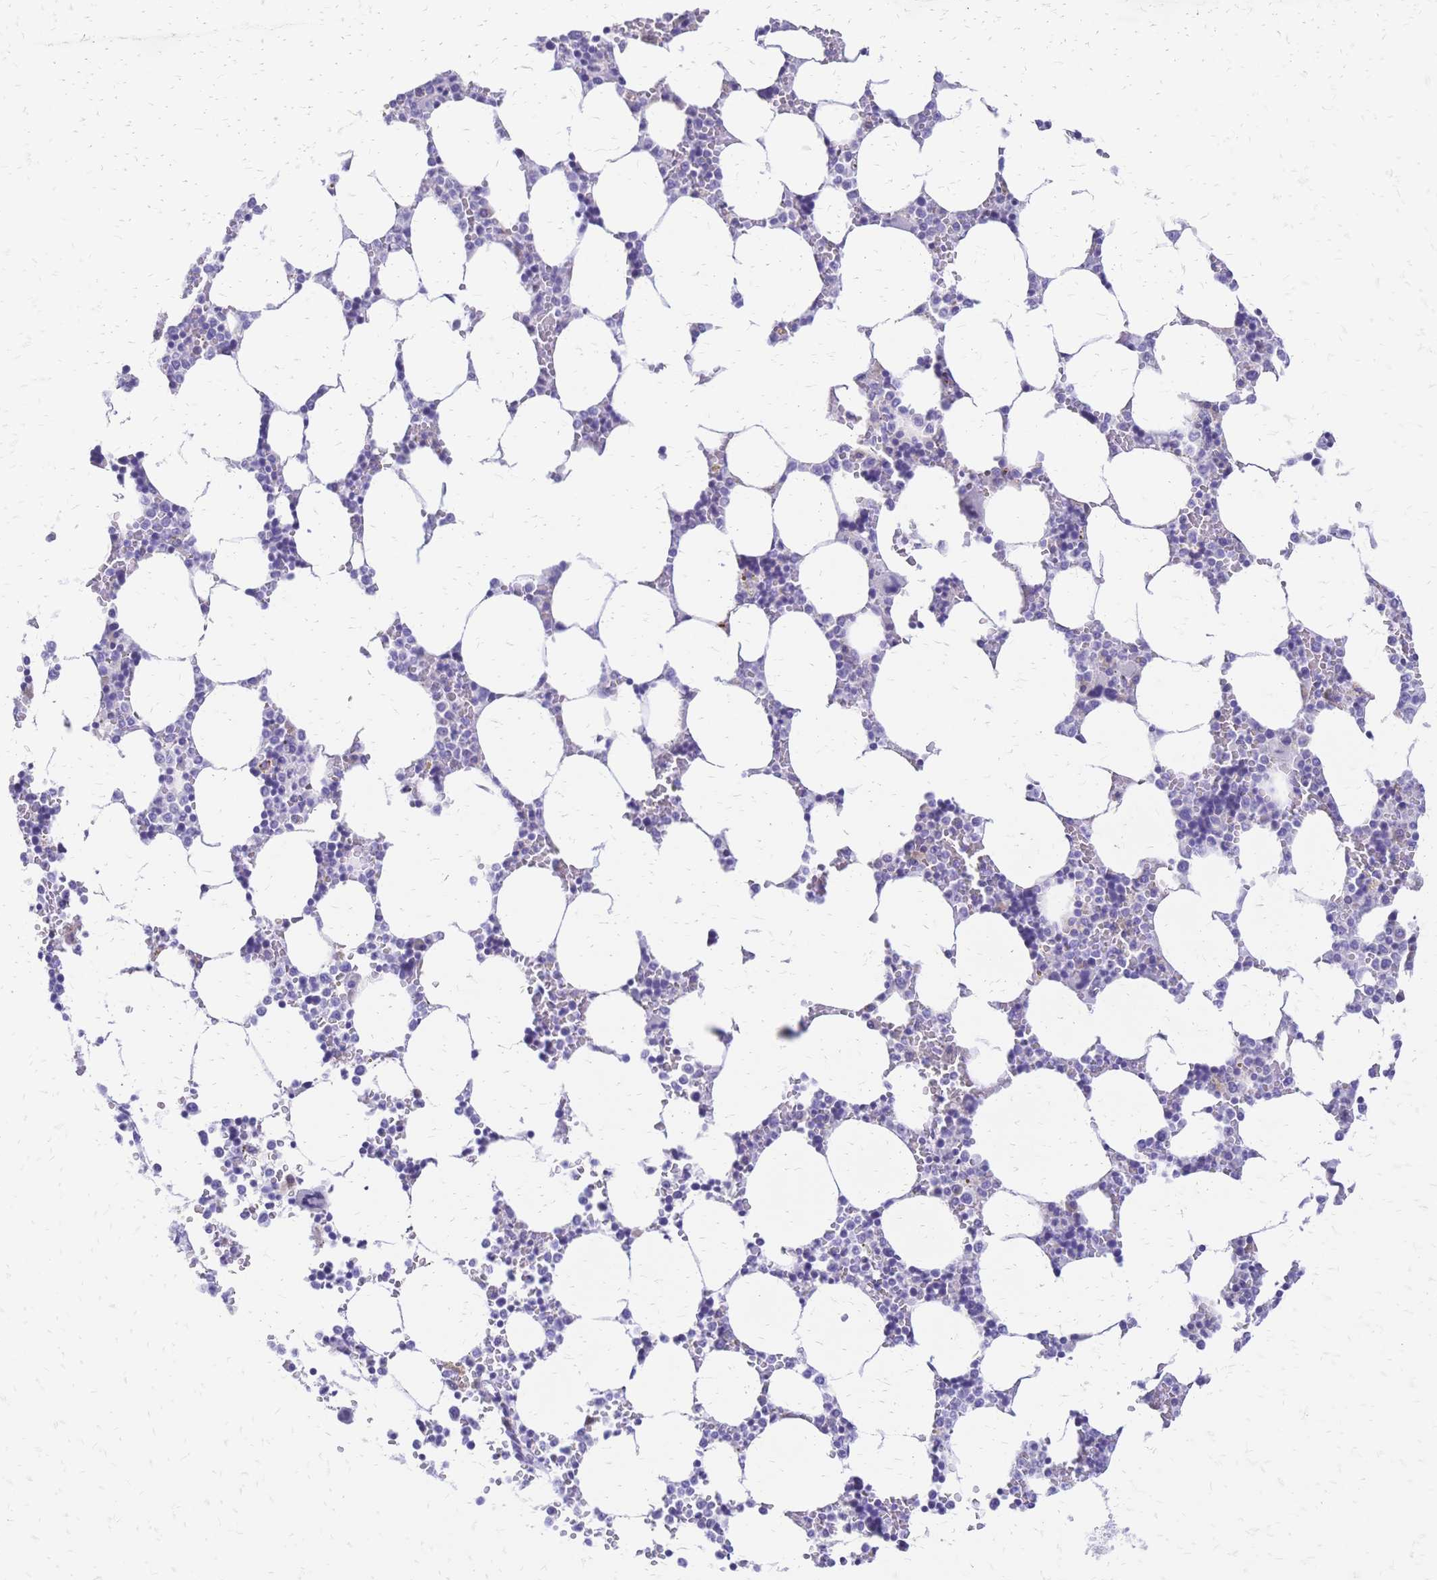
{"staining": {"intensity": "negative", "quantity": "none", "location": "none"}, "tissue": "bone marrow", "cell_type": "Hematopoietic cells", "image_type": "normal", "snomed": [{"axis": "morphology", "description": "Normal tissue, NOS"}, {"axis": "topography", "description": "Bone marrow"}], "caption": "Immunohistochemistry of benign human bone marrow reveals no positivity in hematopoietic cells. Brightfield microscopy of immunohistochemistry stained with DAB (3,3'-diaminobenzidine) (brown) and hematoxylin (blue), captured at high magnification.", "gene": "GRB7", "patient": {"sex": "male", "age": 64}}